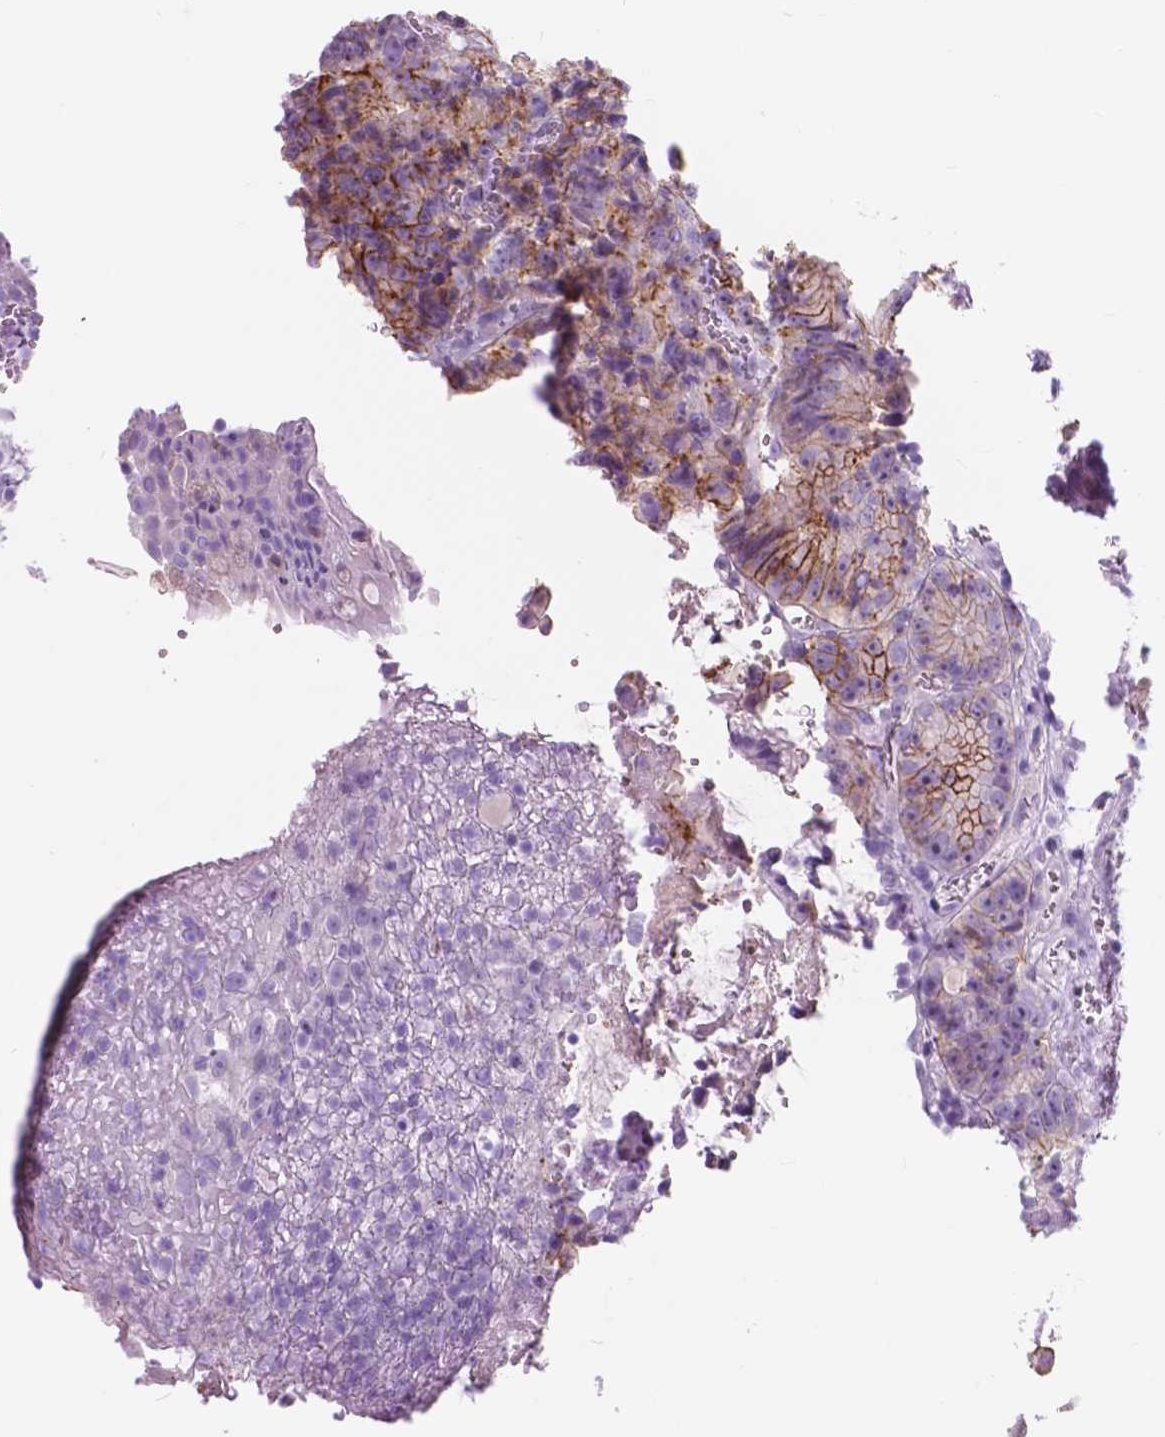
{"staining": {"intensity": "weak", "quantity": "<25%", "location": "cytoplasmic/membranous"}, "tissue": "colorectal cancer", "cell_type": "Tumor cells", "image_type": "cancer", "snomed": [{"axis": "morphology", "description": "Adenocarcinoma, NOS"}, {"axis": "topography", "description": "Colon"}], "caption": "The image exhibits no staining of tumor cells in colorectal adenocarcinoma. (Brightfield microscopy of DAB immunohistochemistry at high magnification).", "gene": "FXYD2", "patient": {"sex": "female", "age": 86}}